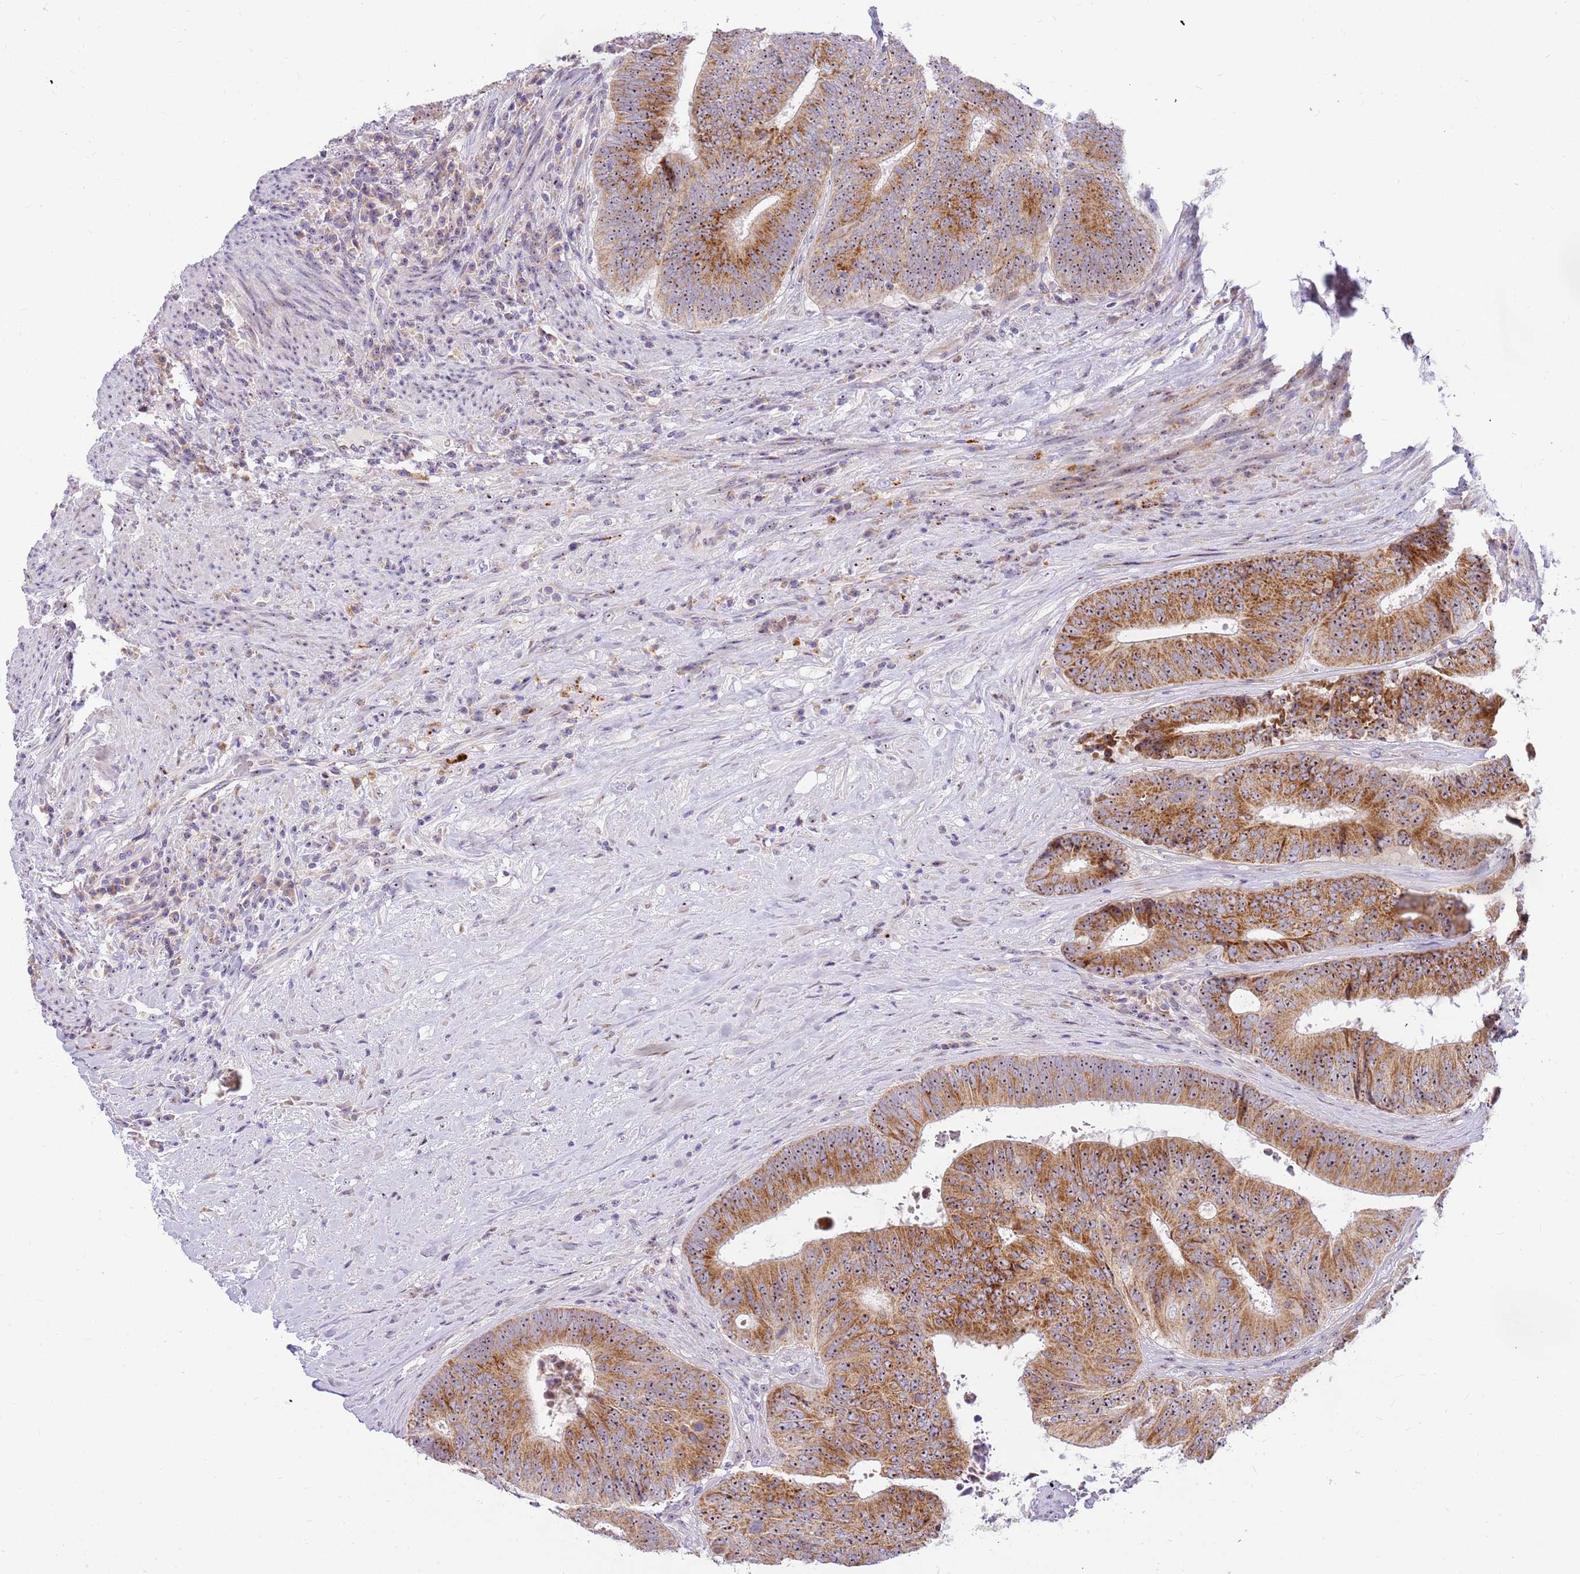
{"staining": {"intensity": "strong", "quantity": ">75%", "location": "cytoplasmic/membranous,nuclear"}, "tissue": "colorectal cancer", "cell_type": "Tumor cells", "image_type": "cancer", "snomed": [{"axis": "morphology", "description": "Adenocarcinoma, NOS"}, {"axis": "topography", "description": "Rectum"}], "caption": "Colorectal cancer (adenocarcinoma) tissue exhibits strong cytoplasmic/membranous and nuclear positivity in approximately >75% of tumor cells, visualized by immunohistochemistry.", "gene": "DNAJA3", "patient": {"sex": "male", "age": 72}}